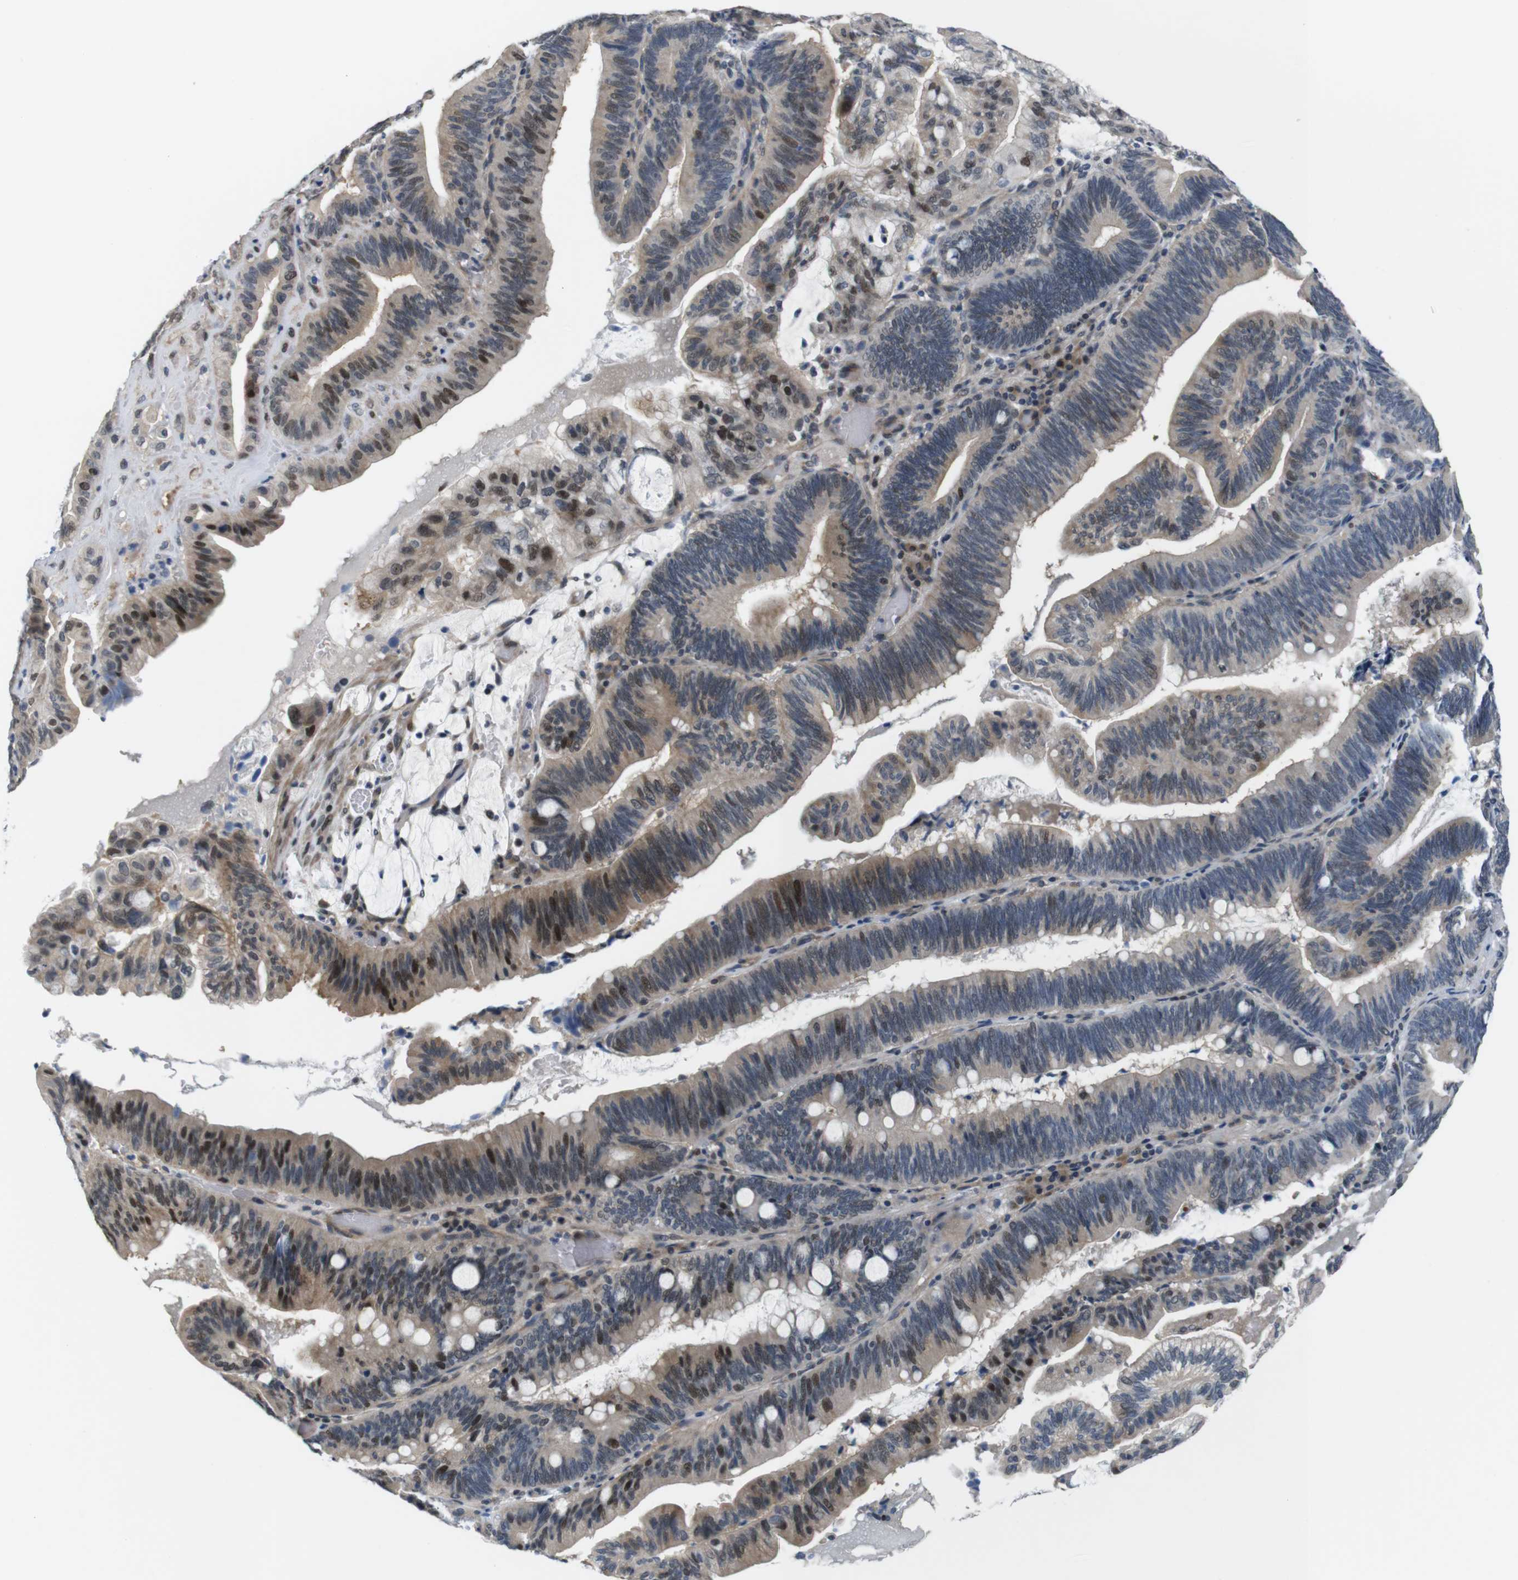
{"staining": {"intensity": "strong", "quantity": "<25%", "location": "cytoplasmic/membranous,nuclear"}, "tissue": "pancreatic cancer", "cell_type": "Tumor cells", "image_type": "cancer", "snomed": [{"axis": "morphology", "description": "Adenocarcinoma, NOS"}, {"axis": "topography", "description": "Pancreas"}], "caption": "Pancreatic adenocarcinoma stained with a brown dye displays strong cytoplasmic/membranous and nuclear positive staining in approximately <25% of tumor cells.", "gene": "SMCO2", "patient": {"sex": "male", "age": 82}}